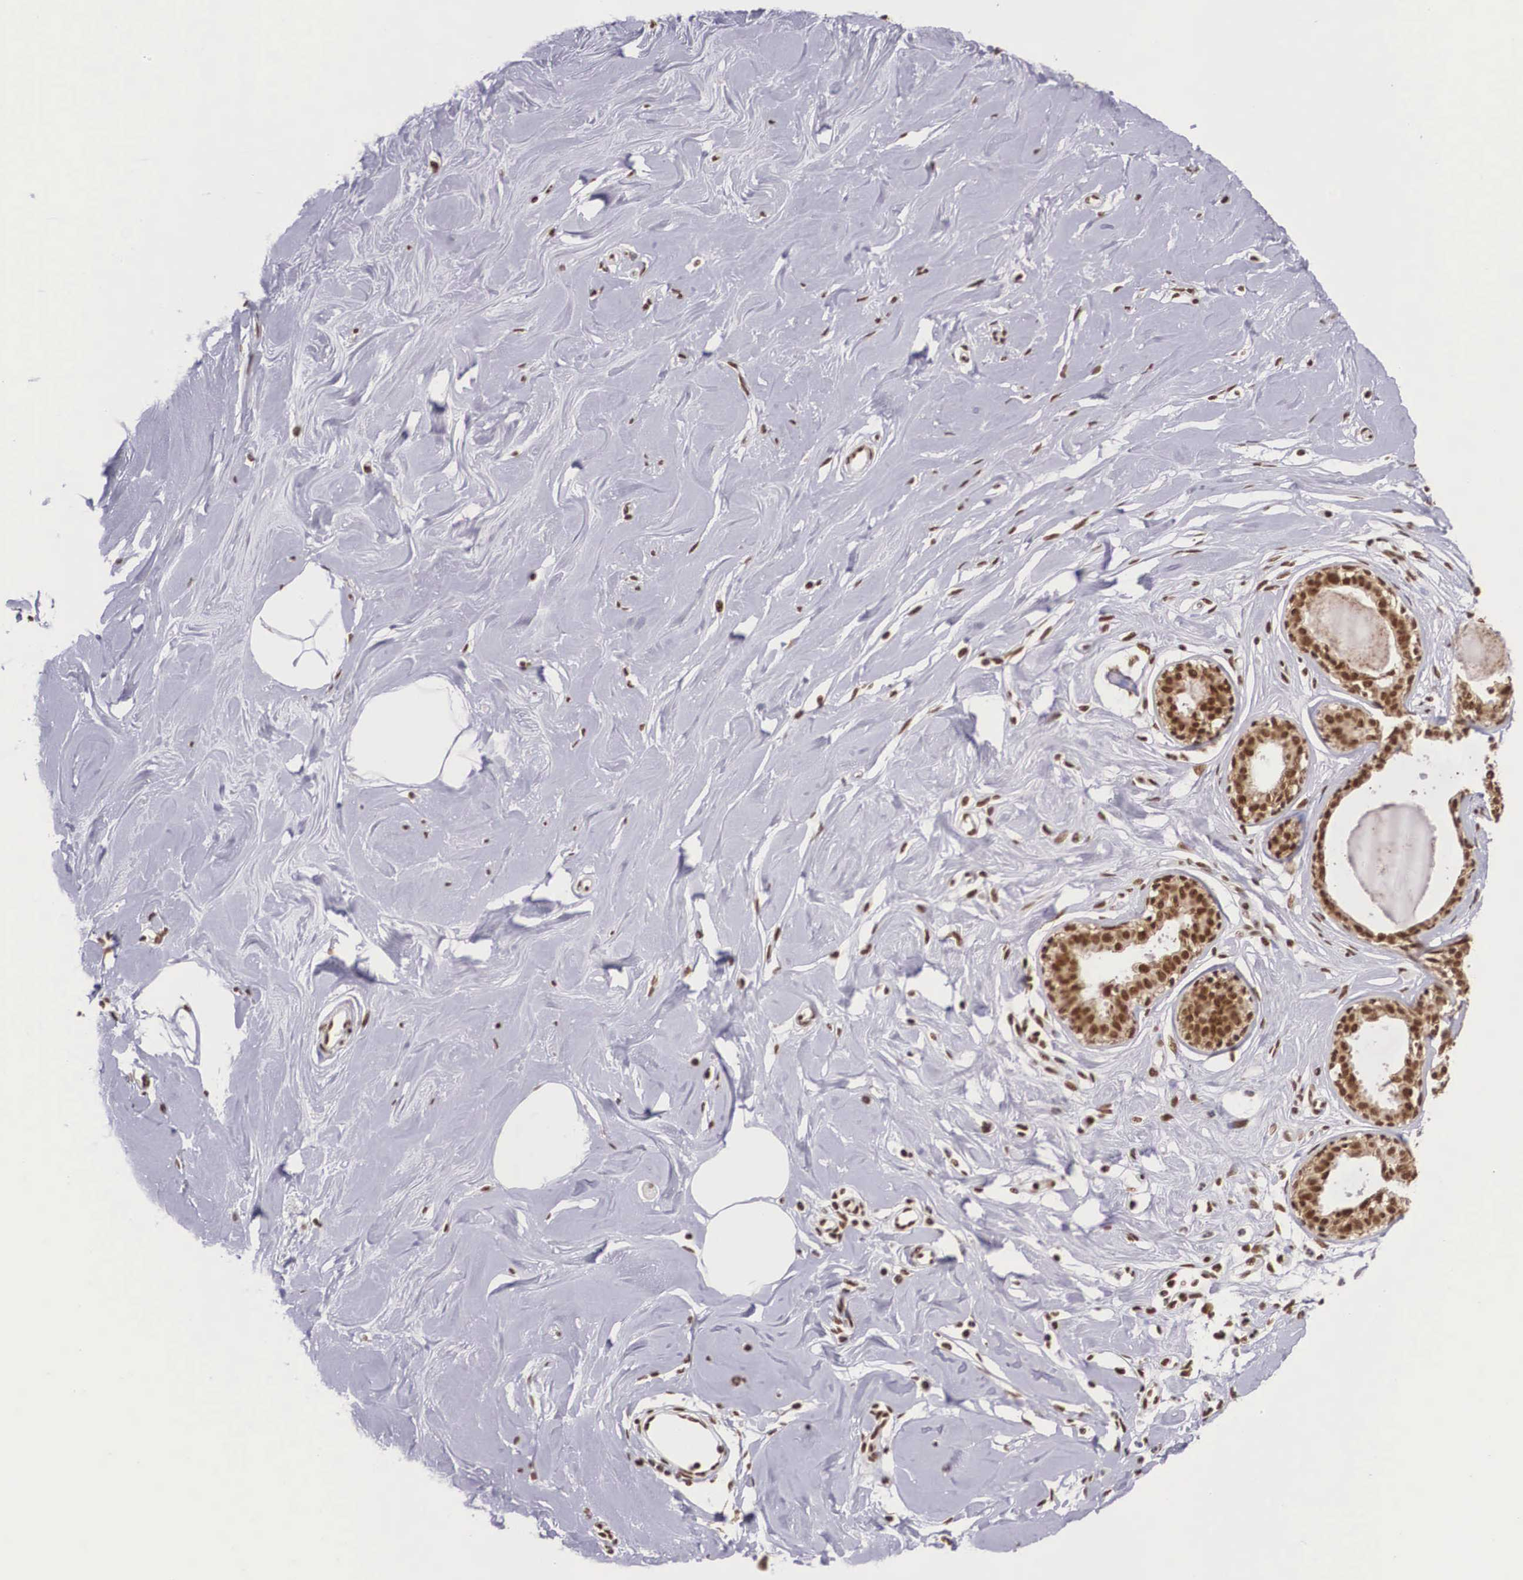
{"staining": {"intensity": "moderate", "quantity": ">75%", "location": "nuclear"}, "tissue": "breast", "cell_type": "Adipocytes", "image_type": "normal", "snomed": [{"axis": "morphology", "description": "Normal tissue, NOS"}, {"axis": "topography", "description": "Breast"}], "caption": "High-power microscopy captured an immunohistochemistry histopathology image of benign breast, revealing moderate nuclear expression in about >75% of adipocytes.", "gene": "POLR2F", "patient": {"sex": "female", "age": 44}}